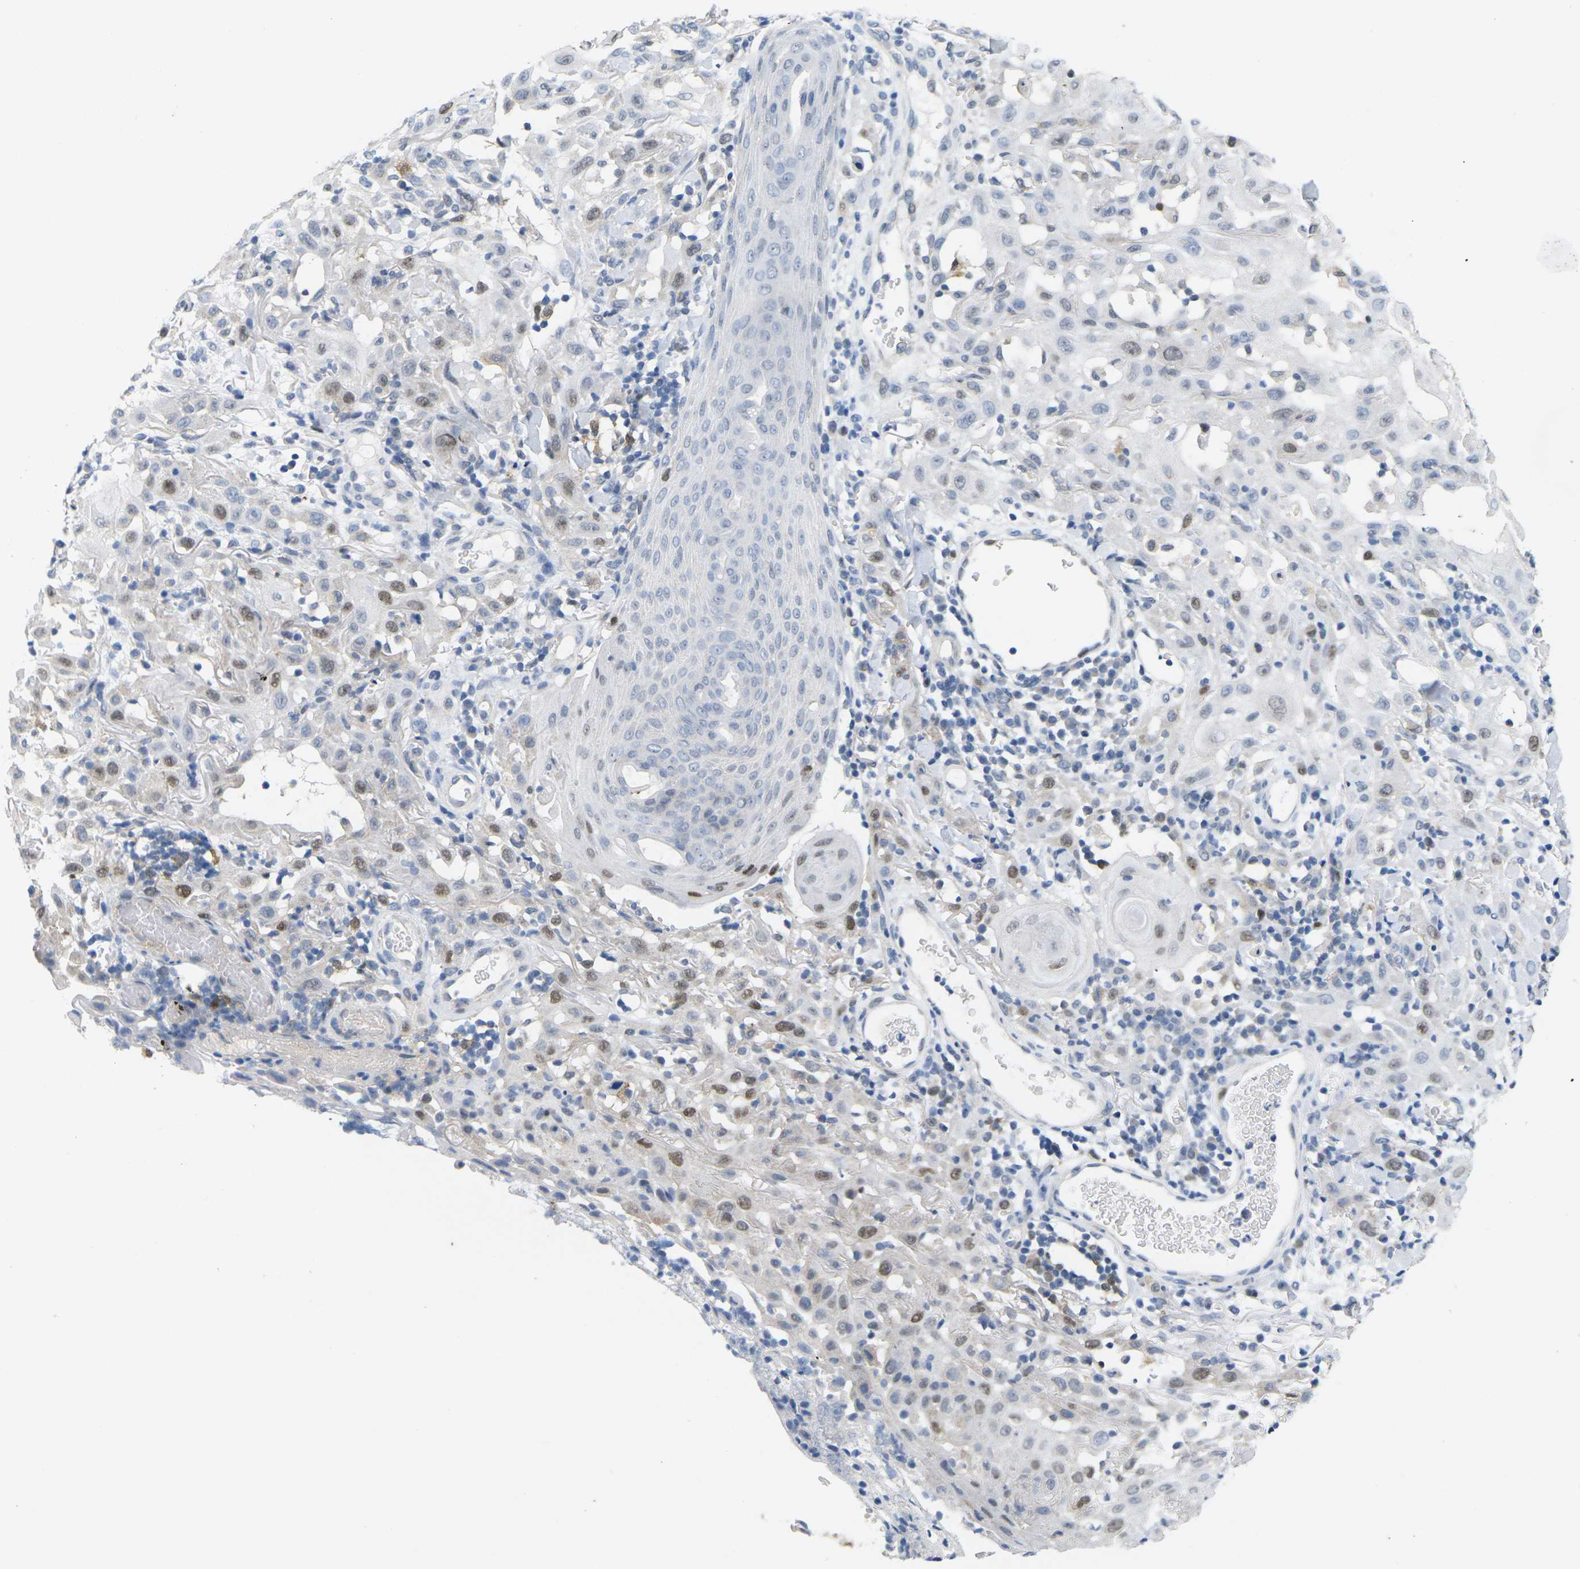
{"staining": {"intensity": "moderate", "quantity": "<25%", "location": "nuclear"}, "tissue": "skin cancer", "cell_type": "Tumor cells", "image_type": "cancer", "snomed": [{"axis": "morphology", "description": "Squamous cell carcinoma, NOS"}, {"axis": "topography", "description": "Skin"}], "caption": "Protein staining displays moderate nuclear expression in approximately <25% of tumor cells in skin cancer (squamous cell carcinoma). Nuclei are stained in blue.", "gene": "CDK2", "patient": {"sex": "male", "age": 24}}